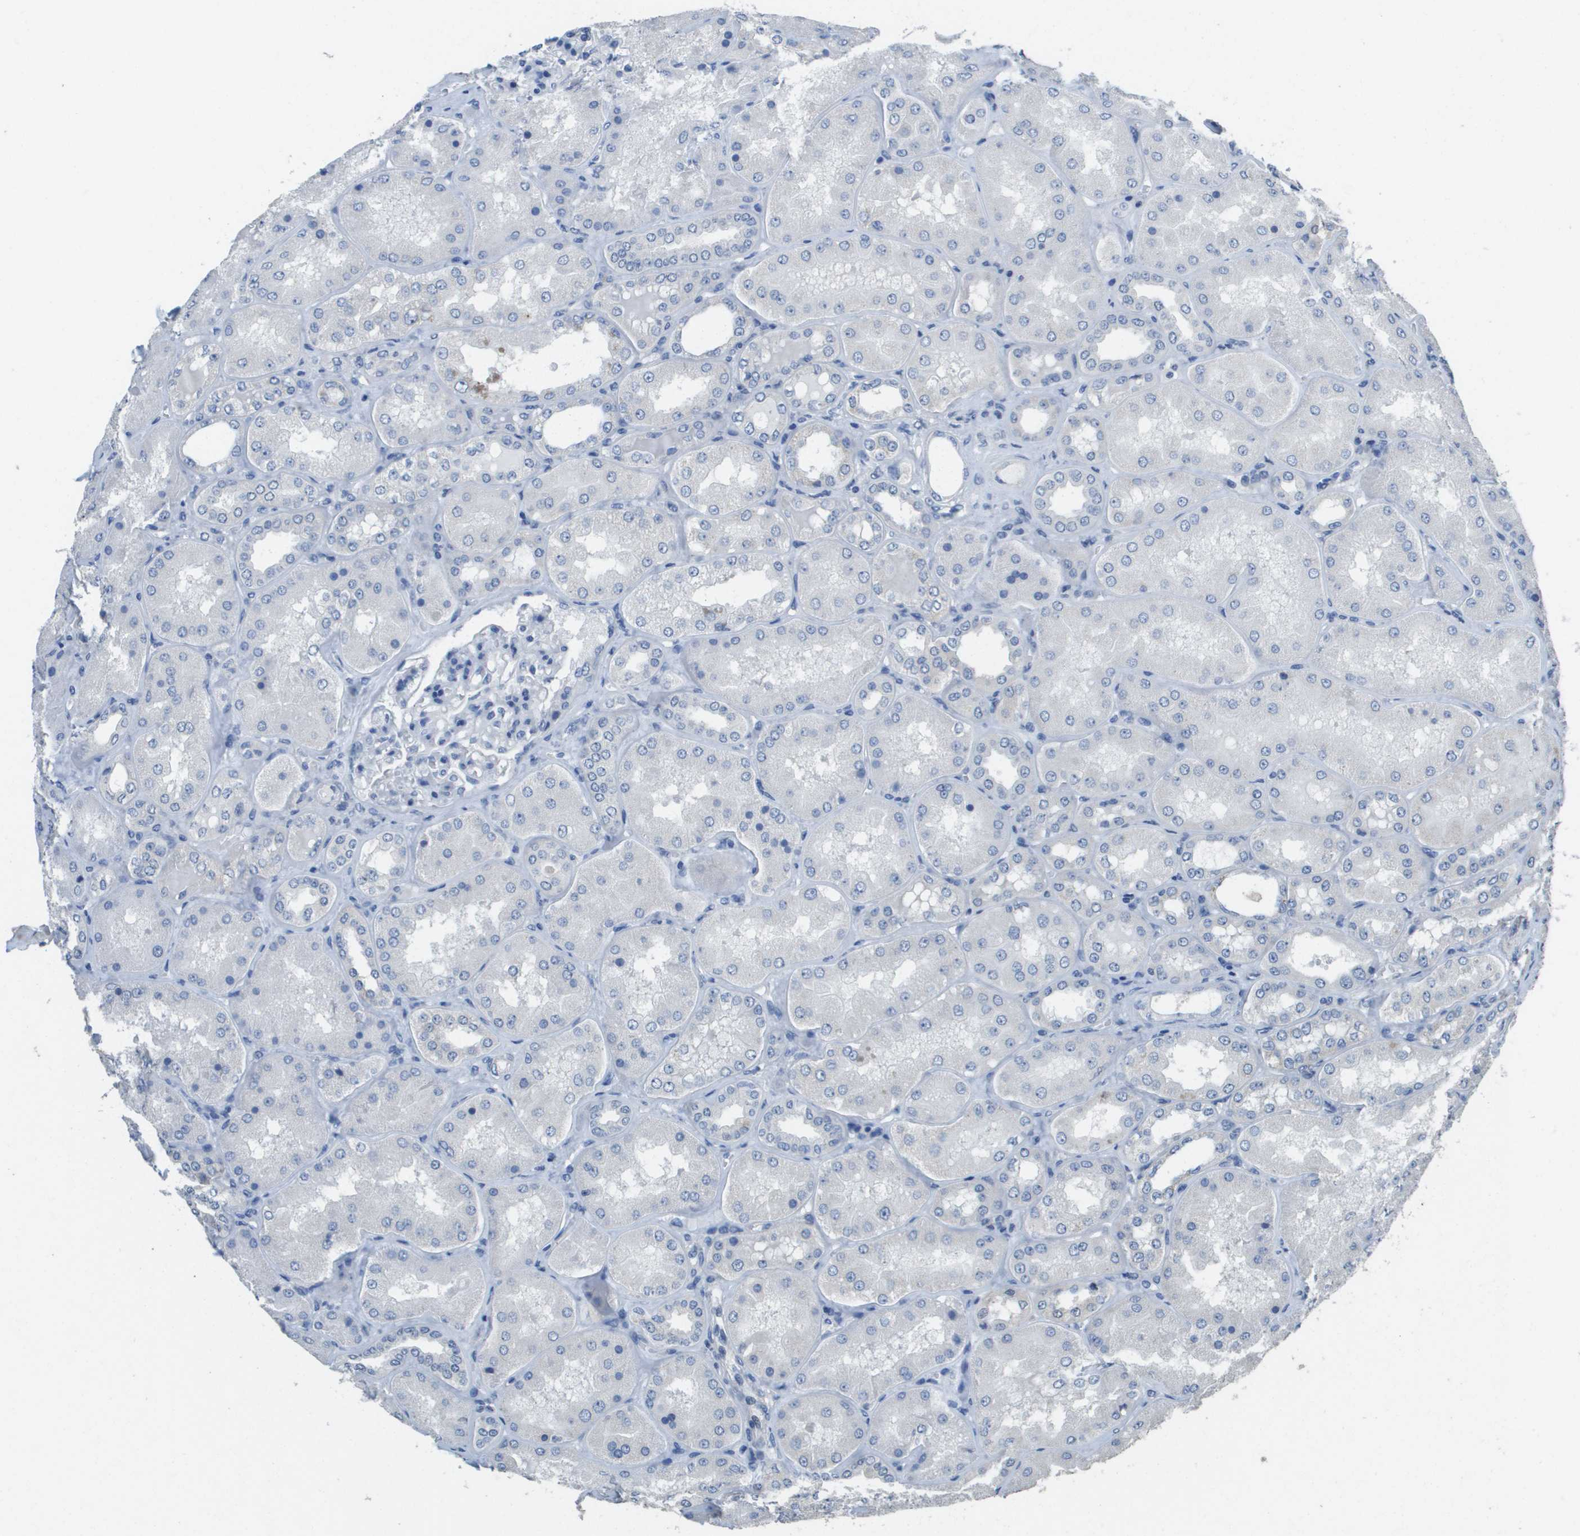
{"staining": {"intensity": "negative", "quantity": "none", "location": "none"}, "tissue": "kidney", "cell_type": "Cells in glomeruli", "image_type": "normal", "snomed": [{"axis": "morphology", "description": "Normal tissue, NOS"}, {"axis": "topography", "description": "Kidney"}], "caption": "High magnification brightfield microscopy of benign kidney stained with DAB (brown) and counterstained with hematoxylin (blue): cells in glomeruli show no significant staining.", "gene": "MT3", "patient": {"sex": "female", "age": 56}}